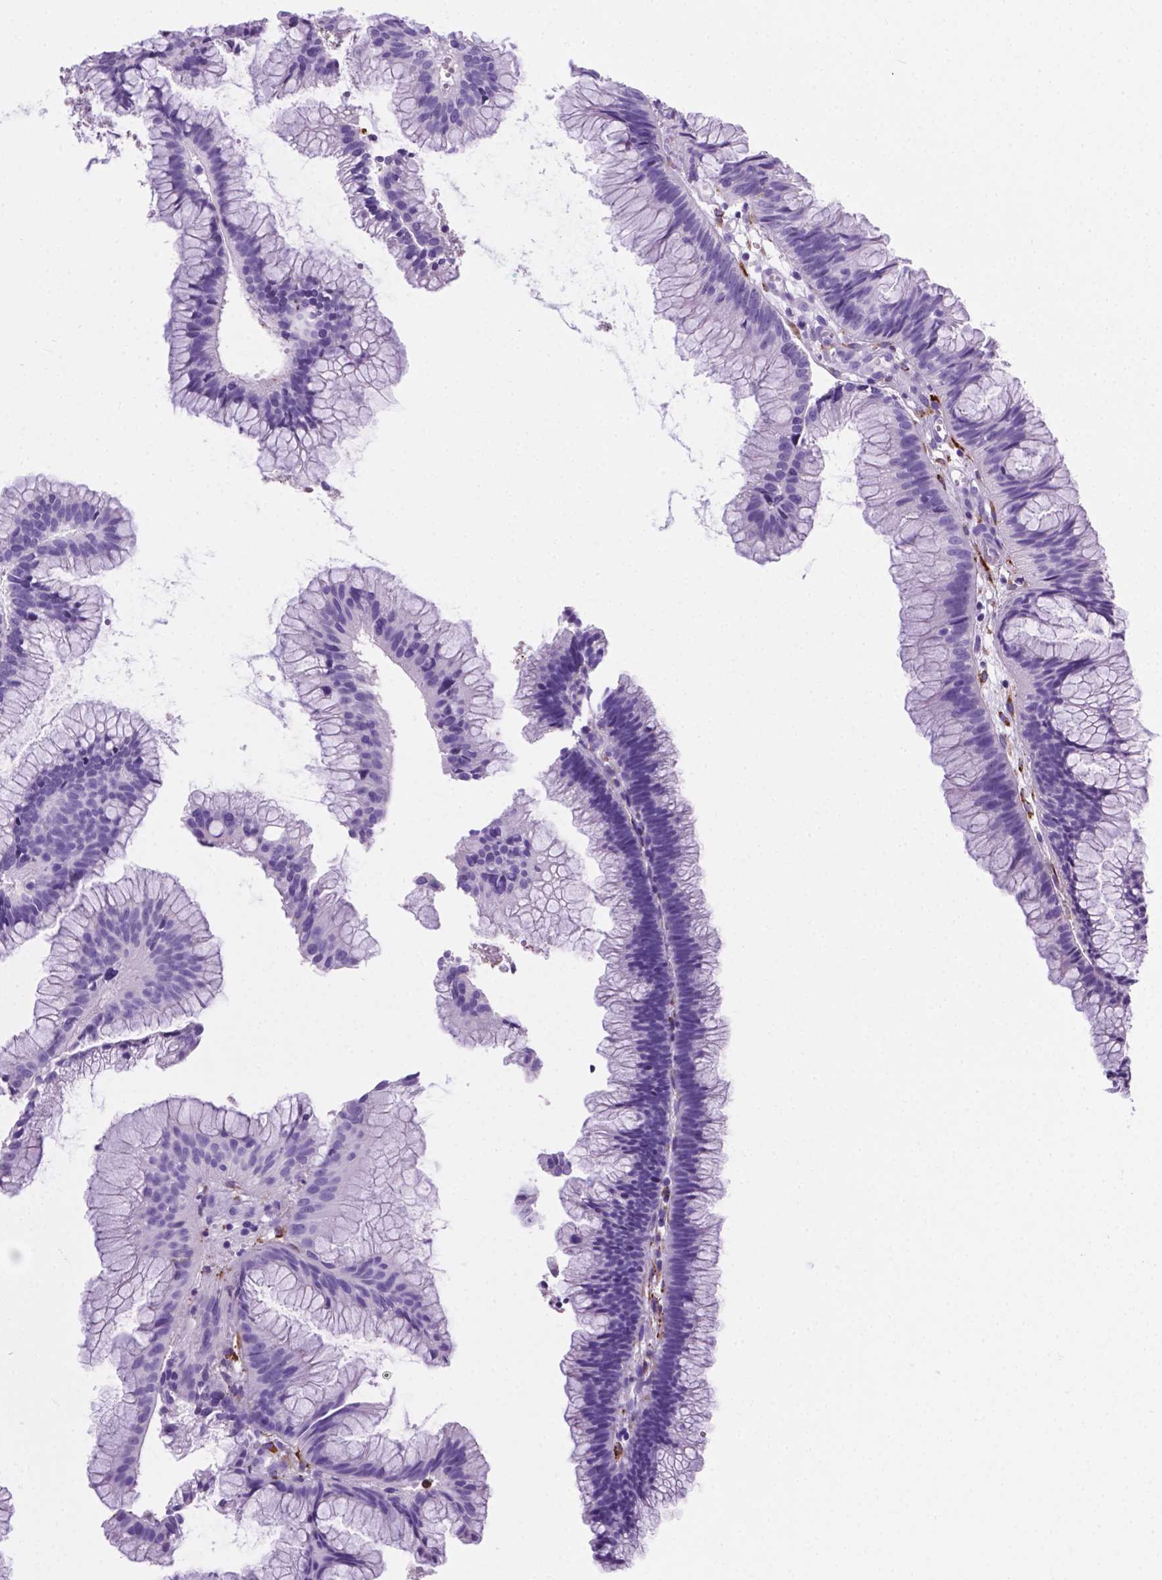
{"staining": {"intensity": "negative", "quantity": "none", "location": "none"}, "tissue": "colorectal cancer", "cell_type": "Tumor cells", "image_type": "cancer", "snomed": [{"axis": "morphology", "description": "Adenocarcinoma, NOS"}, {"axis": "topography", "description": "Colon"}], "caption": "IHC photomicrograph of adenocarcinoma (colorectal) stained for a protein (brown), which shows no positivity in tumor cells. (Immunohistochemistry (ihc), brightfield microscopy, high magnification).", "gene": "MACF1", "patient": {"sex": "female", "age": 78}}